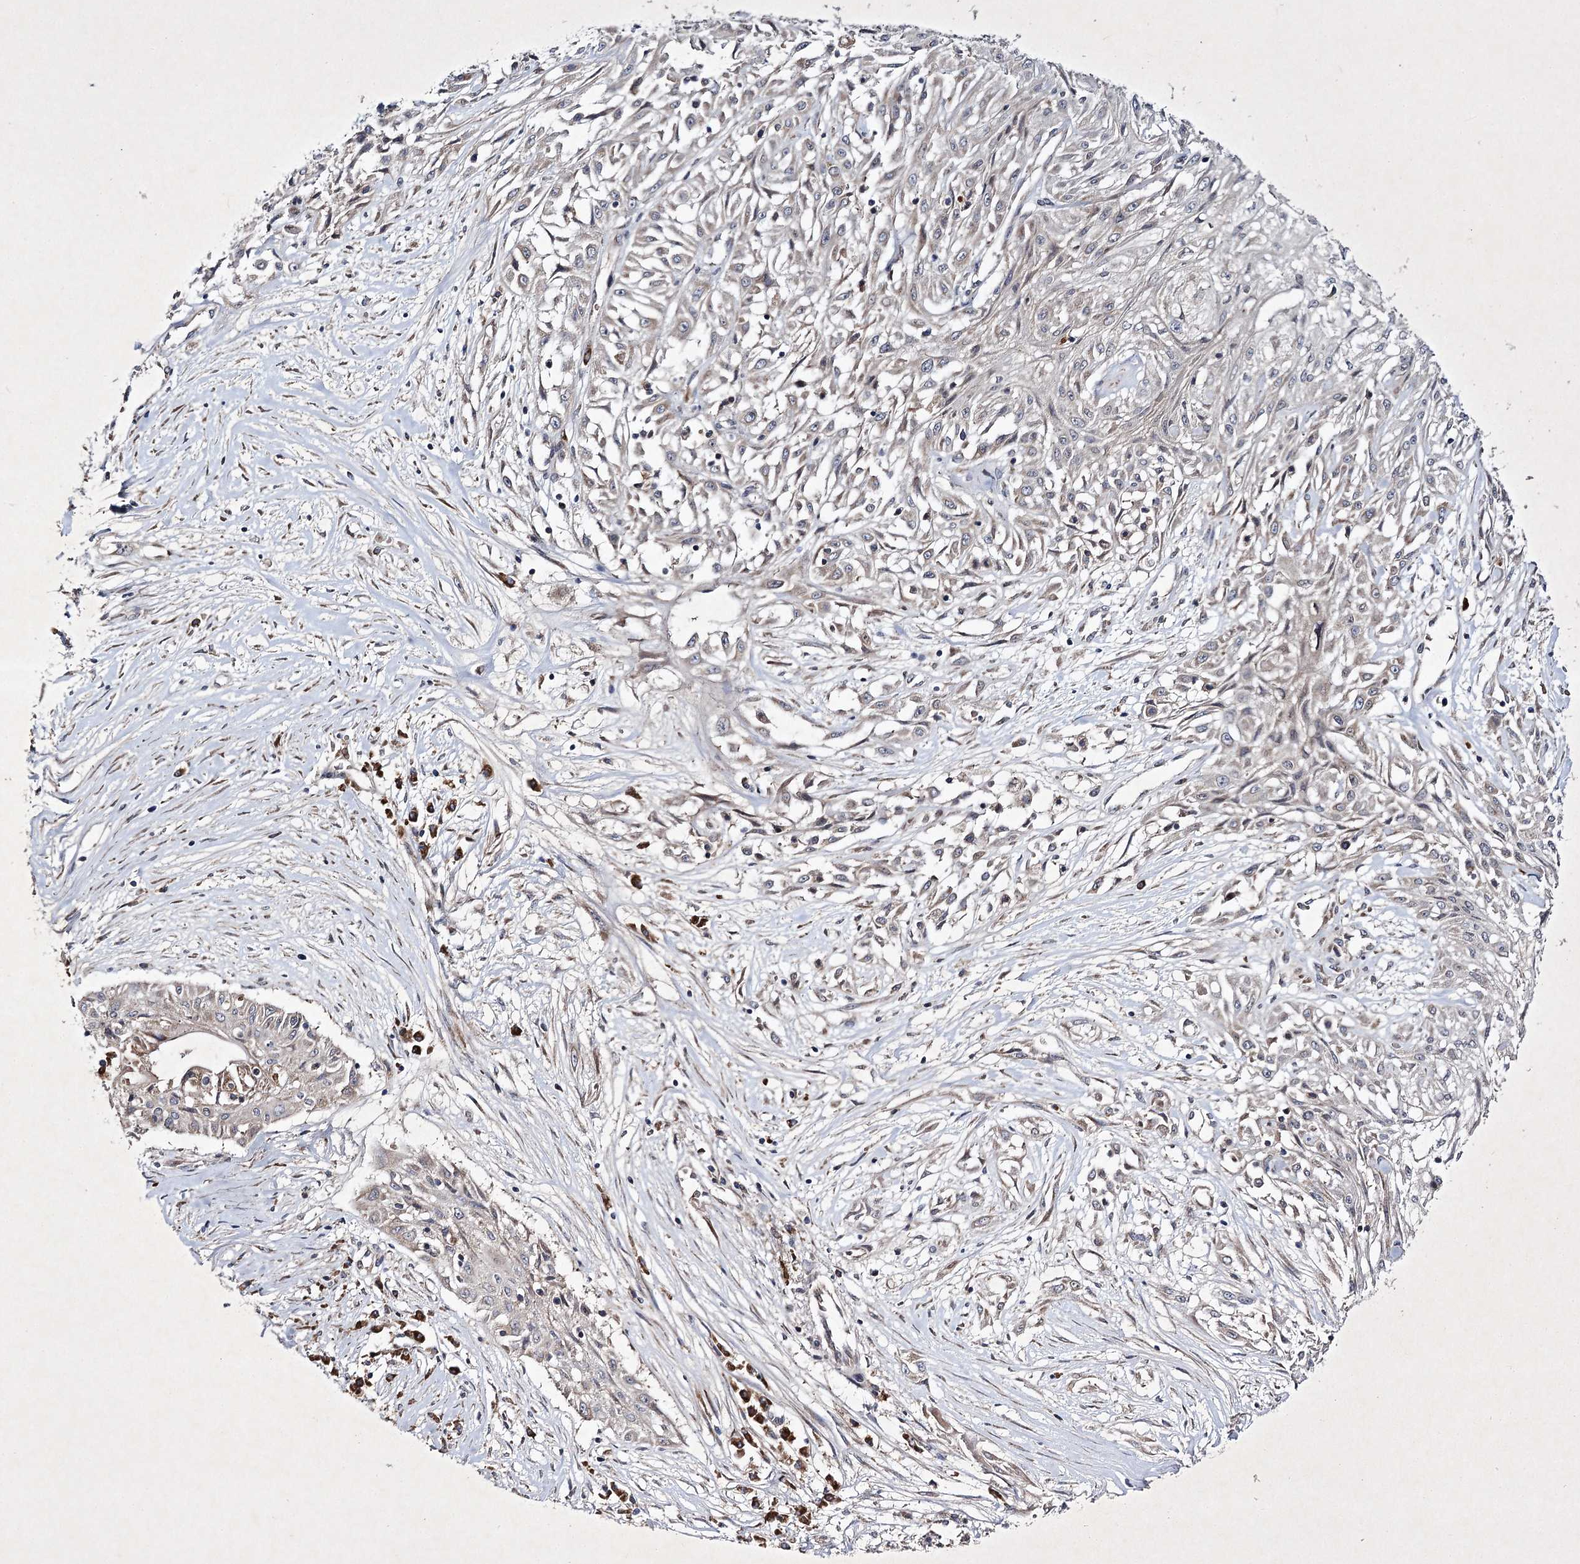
{"staining": {"intensity": "weak", "quantity": "25%-75%", "location": "cytoplasmic/membranous"}, "tissue": "skin cancer", "cell_type": "Tumor cells", "image_type": "cancer", "snomed": [{"axis": "morphology", "description": "Squamous cell carcinoma, NOS"}, {"axis": "morphology", "description": "Squamous cell carcinoma, metastatic, NOS"}, {"axis": "topography", "description": "Skin"}, {"axis": "topography", "description": "Lymph node"}], "caption": "The immunohistochemical stain labels weak cytoplasmic/membranous staining in tumor cells of skin metastatic squamous cell carcinoma tissue.", "gene": "ALG9", "patient": {"sex": "male", "age": 75}}